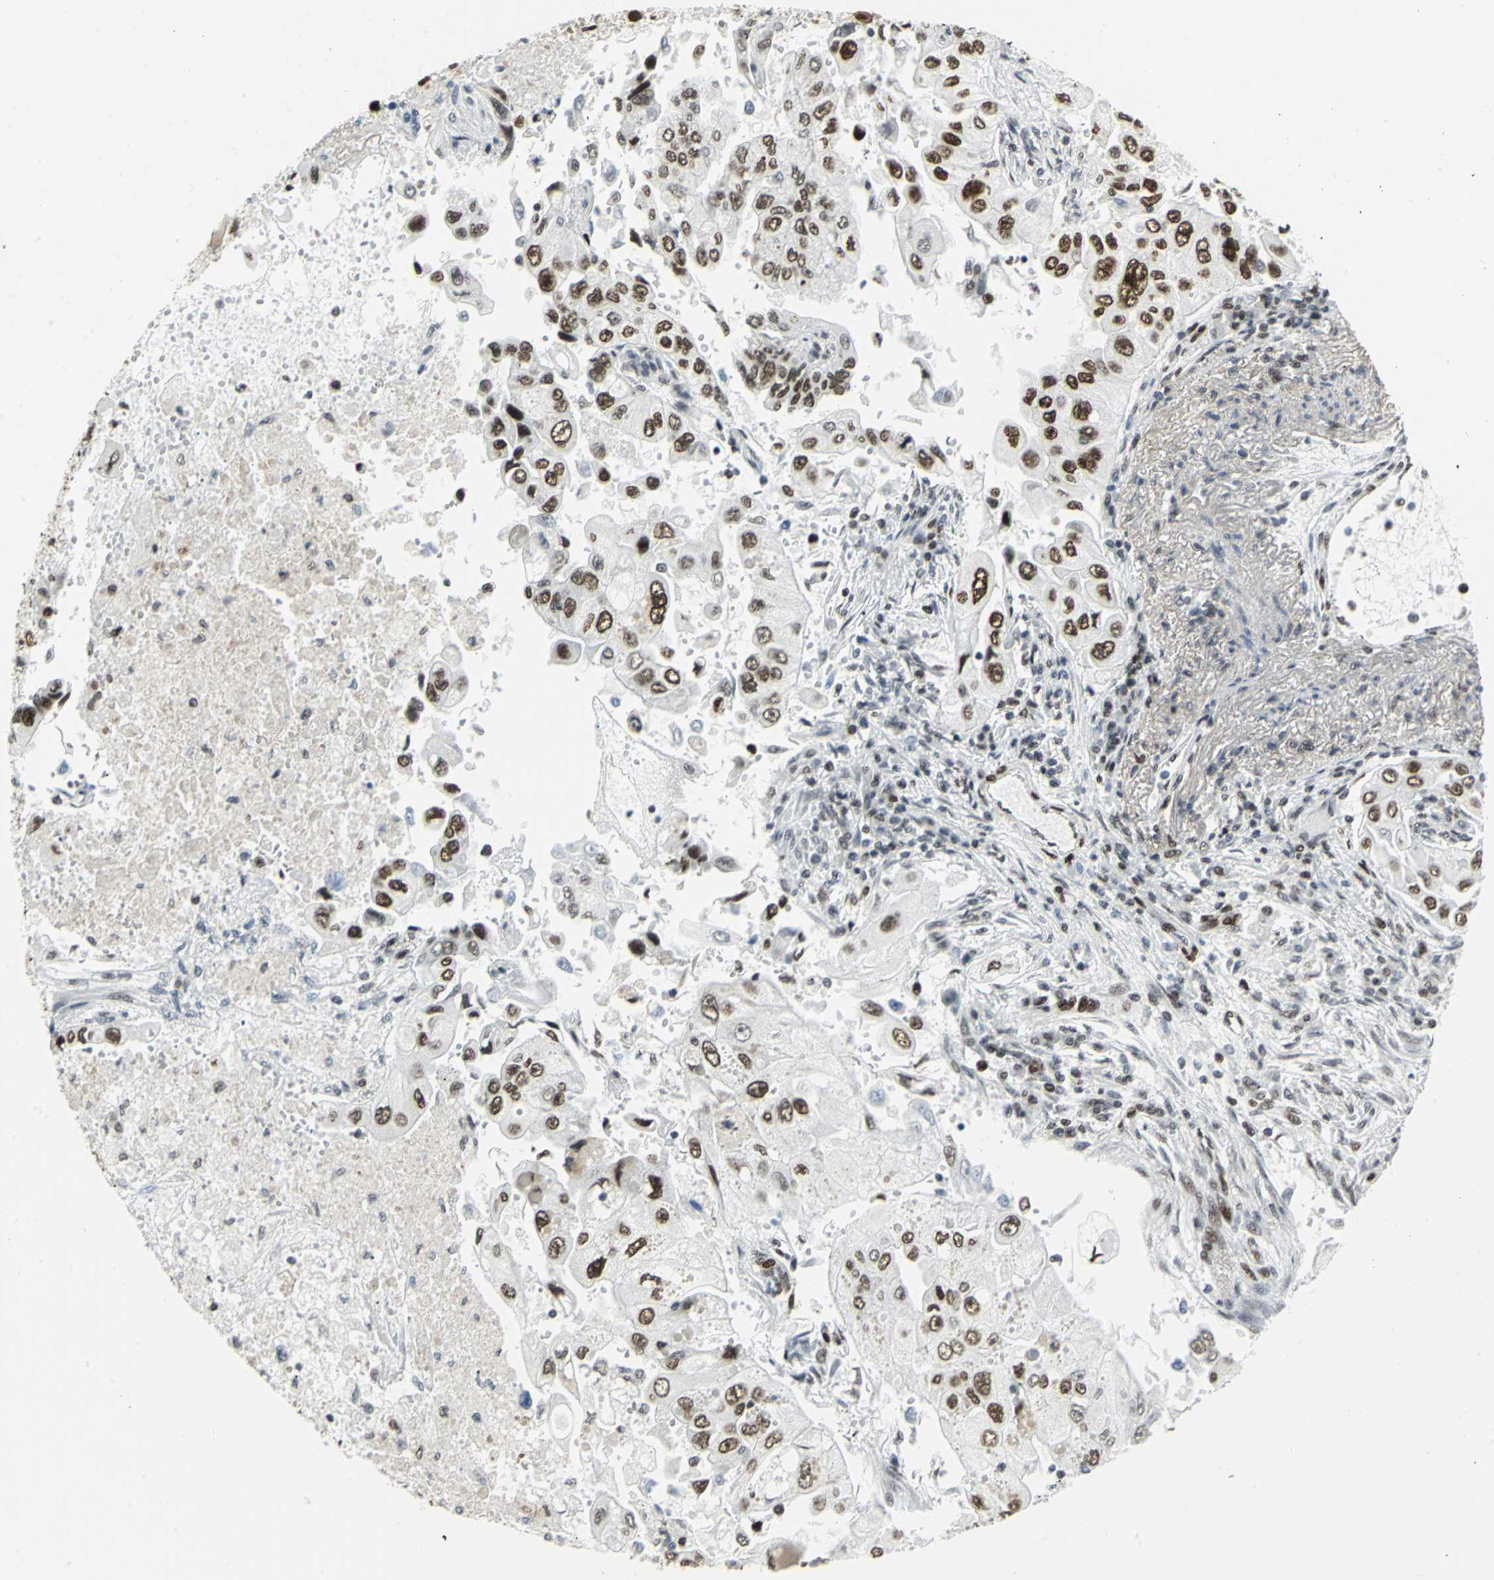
{"staining": {"intensity": "strong", "quantity": ">75%", "location": "nuclear"}, "tissue": "lung cancer", "cell_type": "Tumor cells", "image_type": "cancer", "snomed": [{"axis": "morphology", "description": "Adenocarcinoma, NOS"}, {"axis": "topography", "description": "Lung"}], "caption": "Lung cancer tissue demonstrates strong nuclear positivity in approximately >75% of tumor cells", "gene": "SMARCA4", "patient": {"sex": "male", "age": 84}}